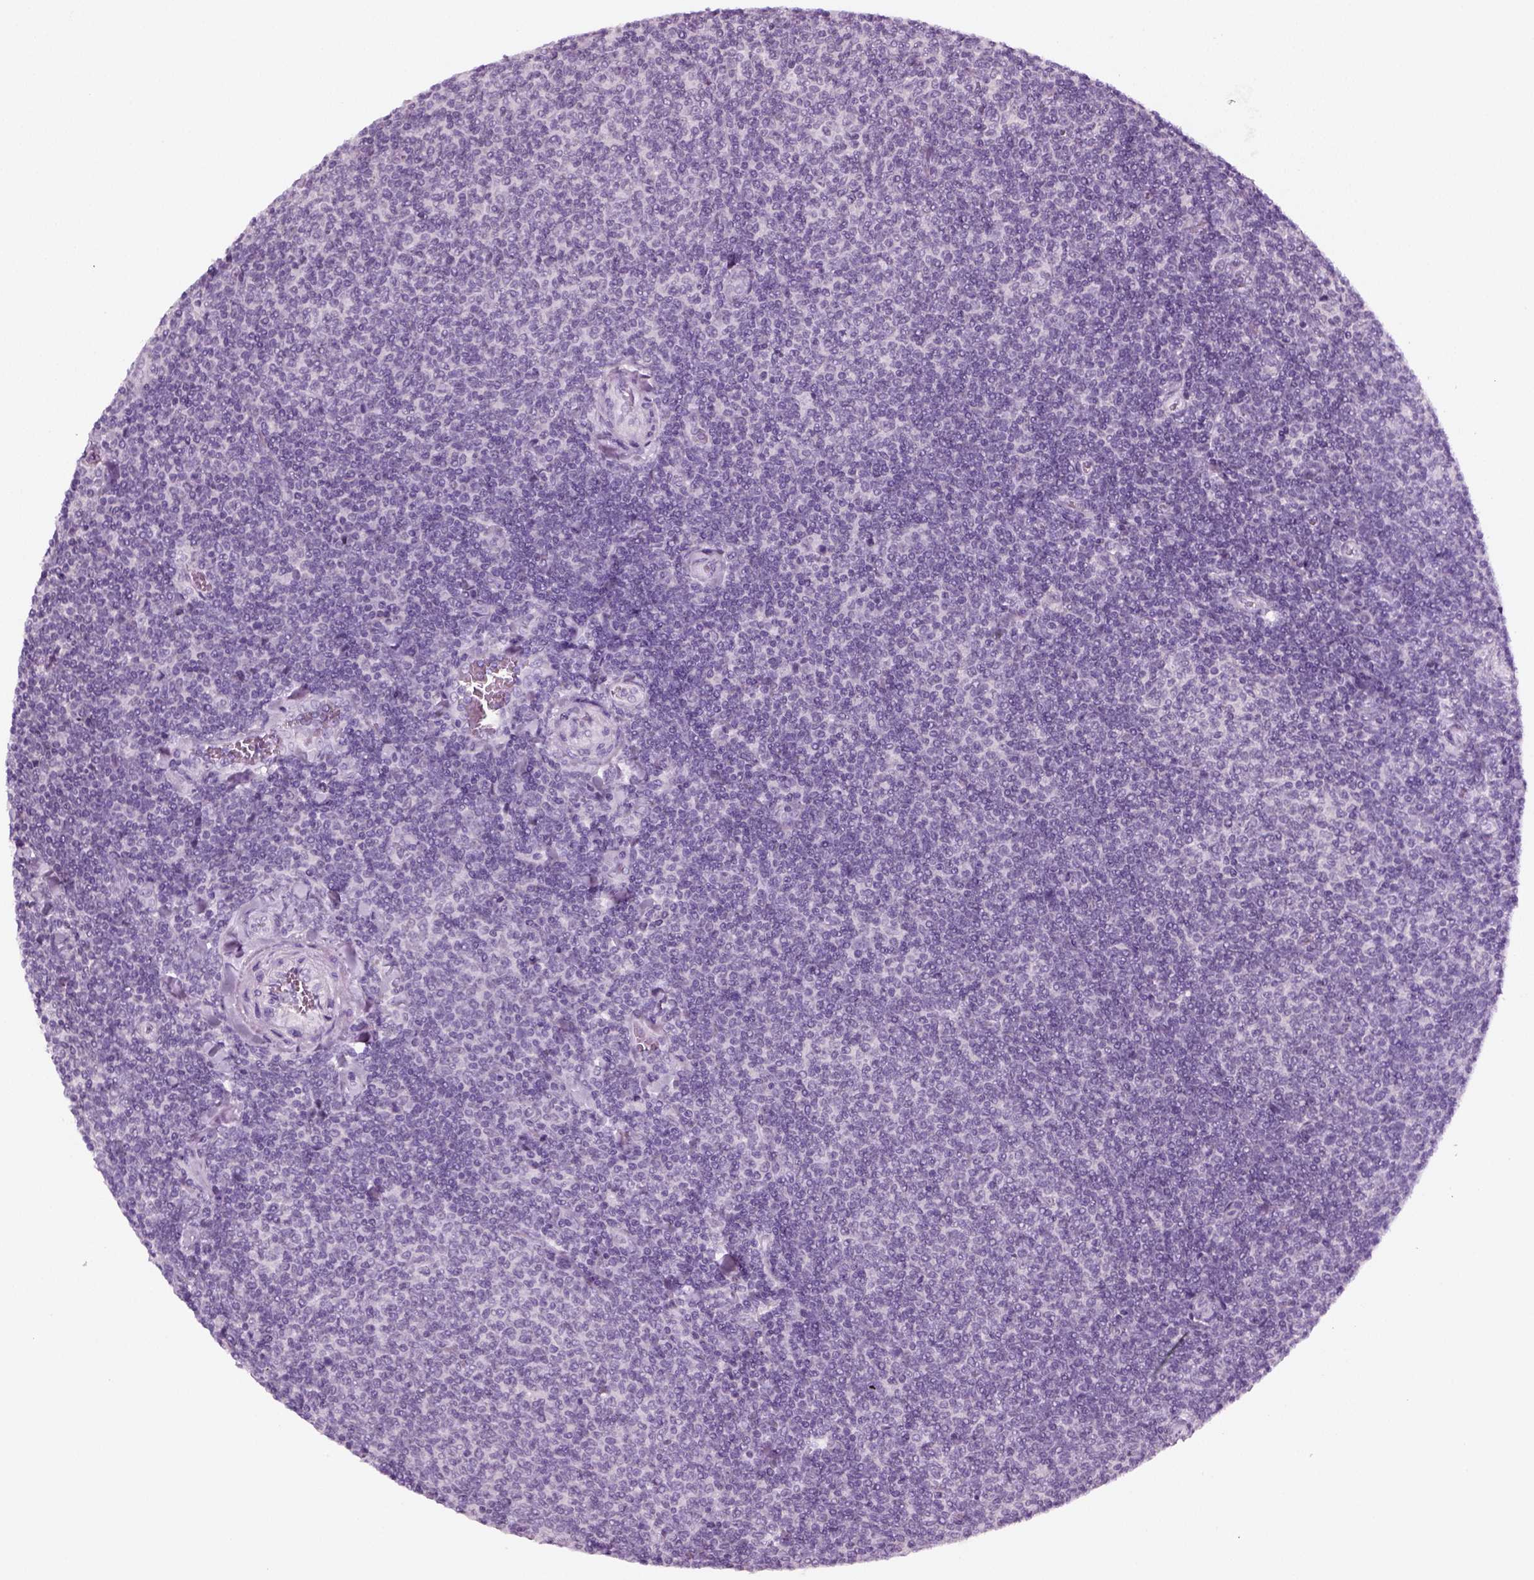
{"staining": {"intensity": "negative", "quantity": "none", "location": "none"}, "tissue": "lymphoma", "cell_type": "Tumor cells", "image_type": "cancer", "snomed": [{"axis": "morphology", "description": "Malignant lymphoma, non-Hodgkin's type, Low grade"}, {"axis": "topography", "description": "Lymph node"}], "caption": "Protein analysis of lymphoma exhibits no significant staining in tumor cells.", "gene": "KRT75", "patient": {"sex": "male", "age": 52}}